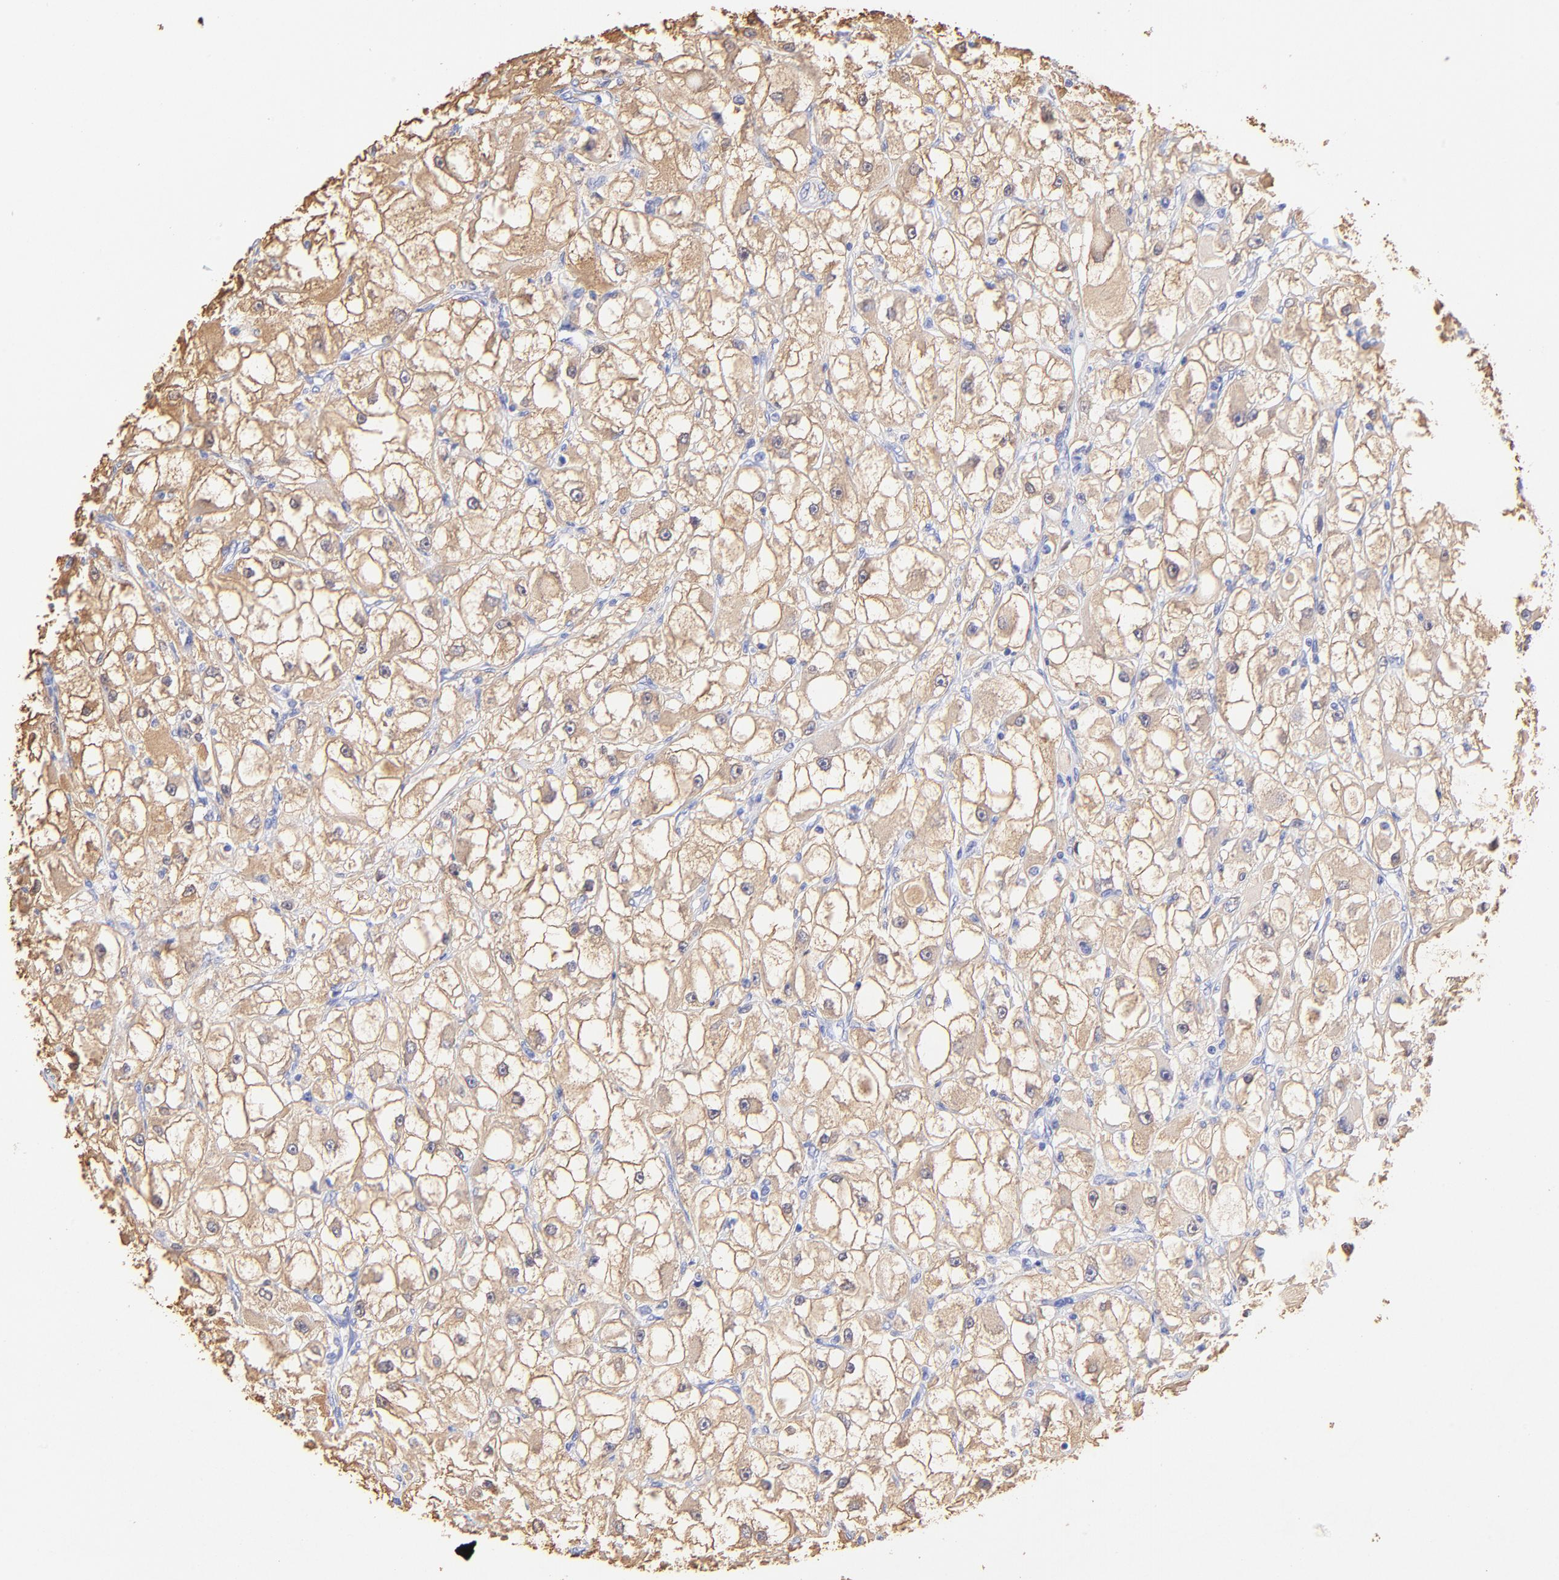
{"staining": {"intensity": "weak", "quantity": ">75%", "location": "cytoplasmic/membranous"}, "tissue": "renal cancer", "cell_type": "Tumor cells", "image_type": "cancer", "snomed": [{"axis": "morphology", "description": "Adenocarcinoma, NOS"}, {"axis": "topography", "description": "Kidney"}], "caption": "Renal cancer (adenocarcinoma) stained with DAB immunohistochemistry (IHC) shows low levels of weak cytoplasmic/membranous positivity in approximately >75% of tumor cells.", "gene": "ALDH1A1", "patient": {"sex": "female", "age": 73}}